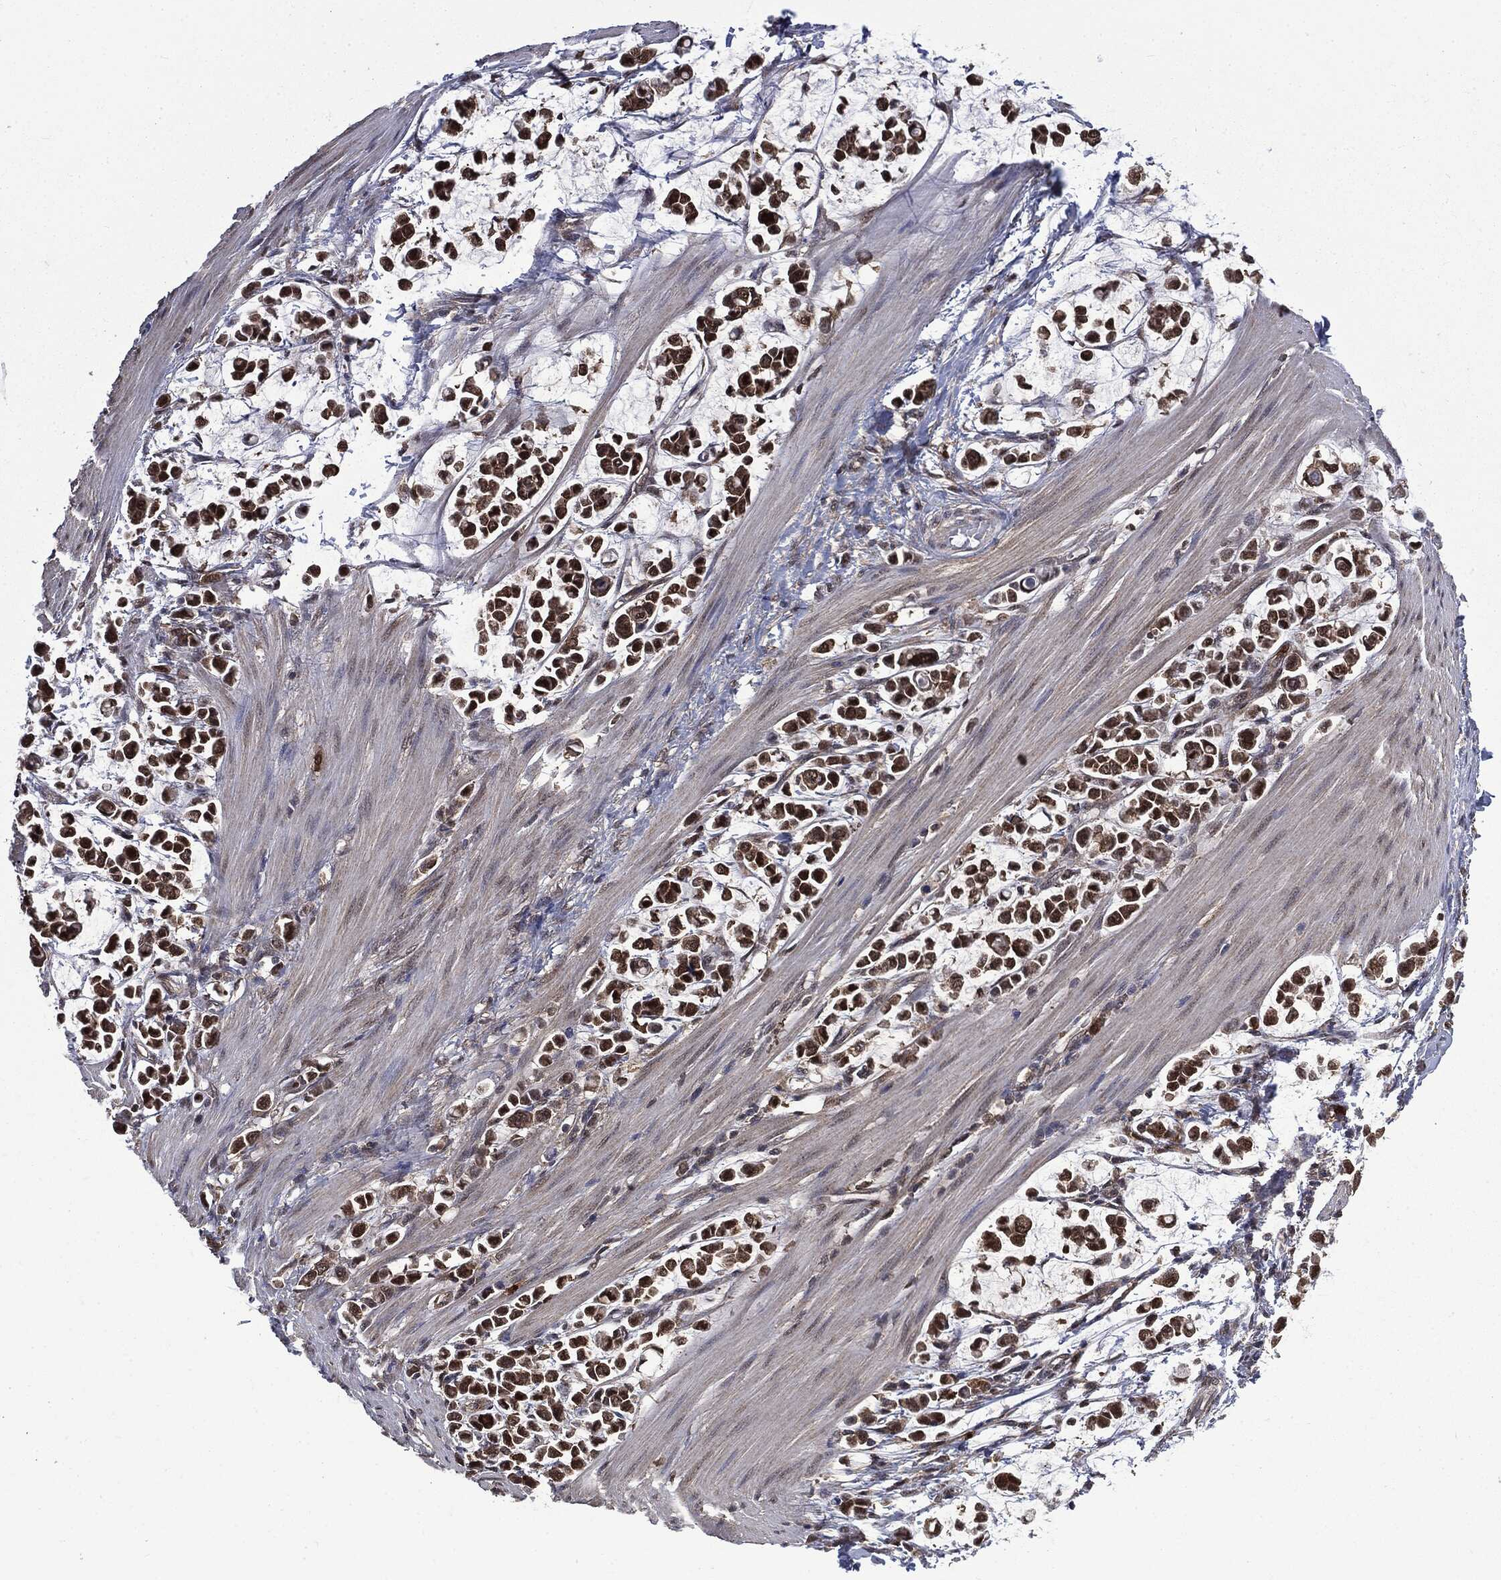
{"staining": {"intensity": "strong", "quantity": ">75%", "location": "cytoplasmic/membranous"}, "tissue": "stomach cancer", "cell_type": "Tumor cells", "image_type": "cancer", "snomed": [{"axis": "morphology", "description": "Adenocarcinoma, NOS"}, {"axis": "topography", "description": "Stomach"}], "caption": "High-magnification brightfield microscopy of stomach adenocarcinoma stained with DAB (3,3'-diaminobenzidine) (brown) and counterstained with hematoxylin (blue). tumor cells exhibit strong cytoplasmic/membranous staining is appreciated in approximately>75% of cells. (DAB (3,3'-diaminobenzidine) IHC, brown staining for protein, blue staining for nuclei).", "gene": "GPI", "patient": {"sex": "male", "age": 82}}